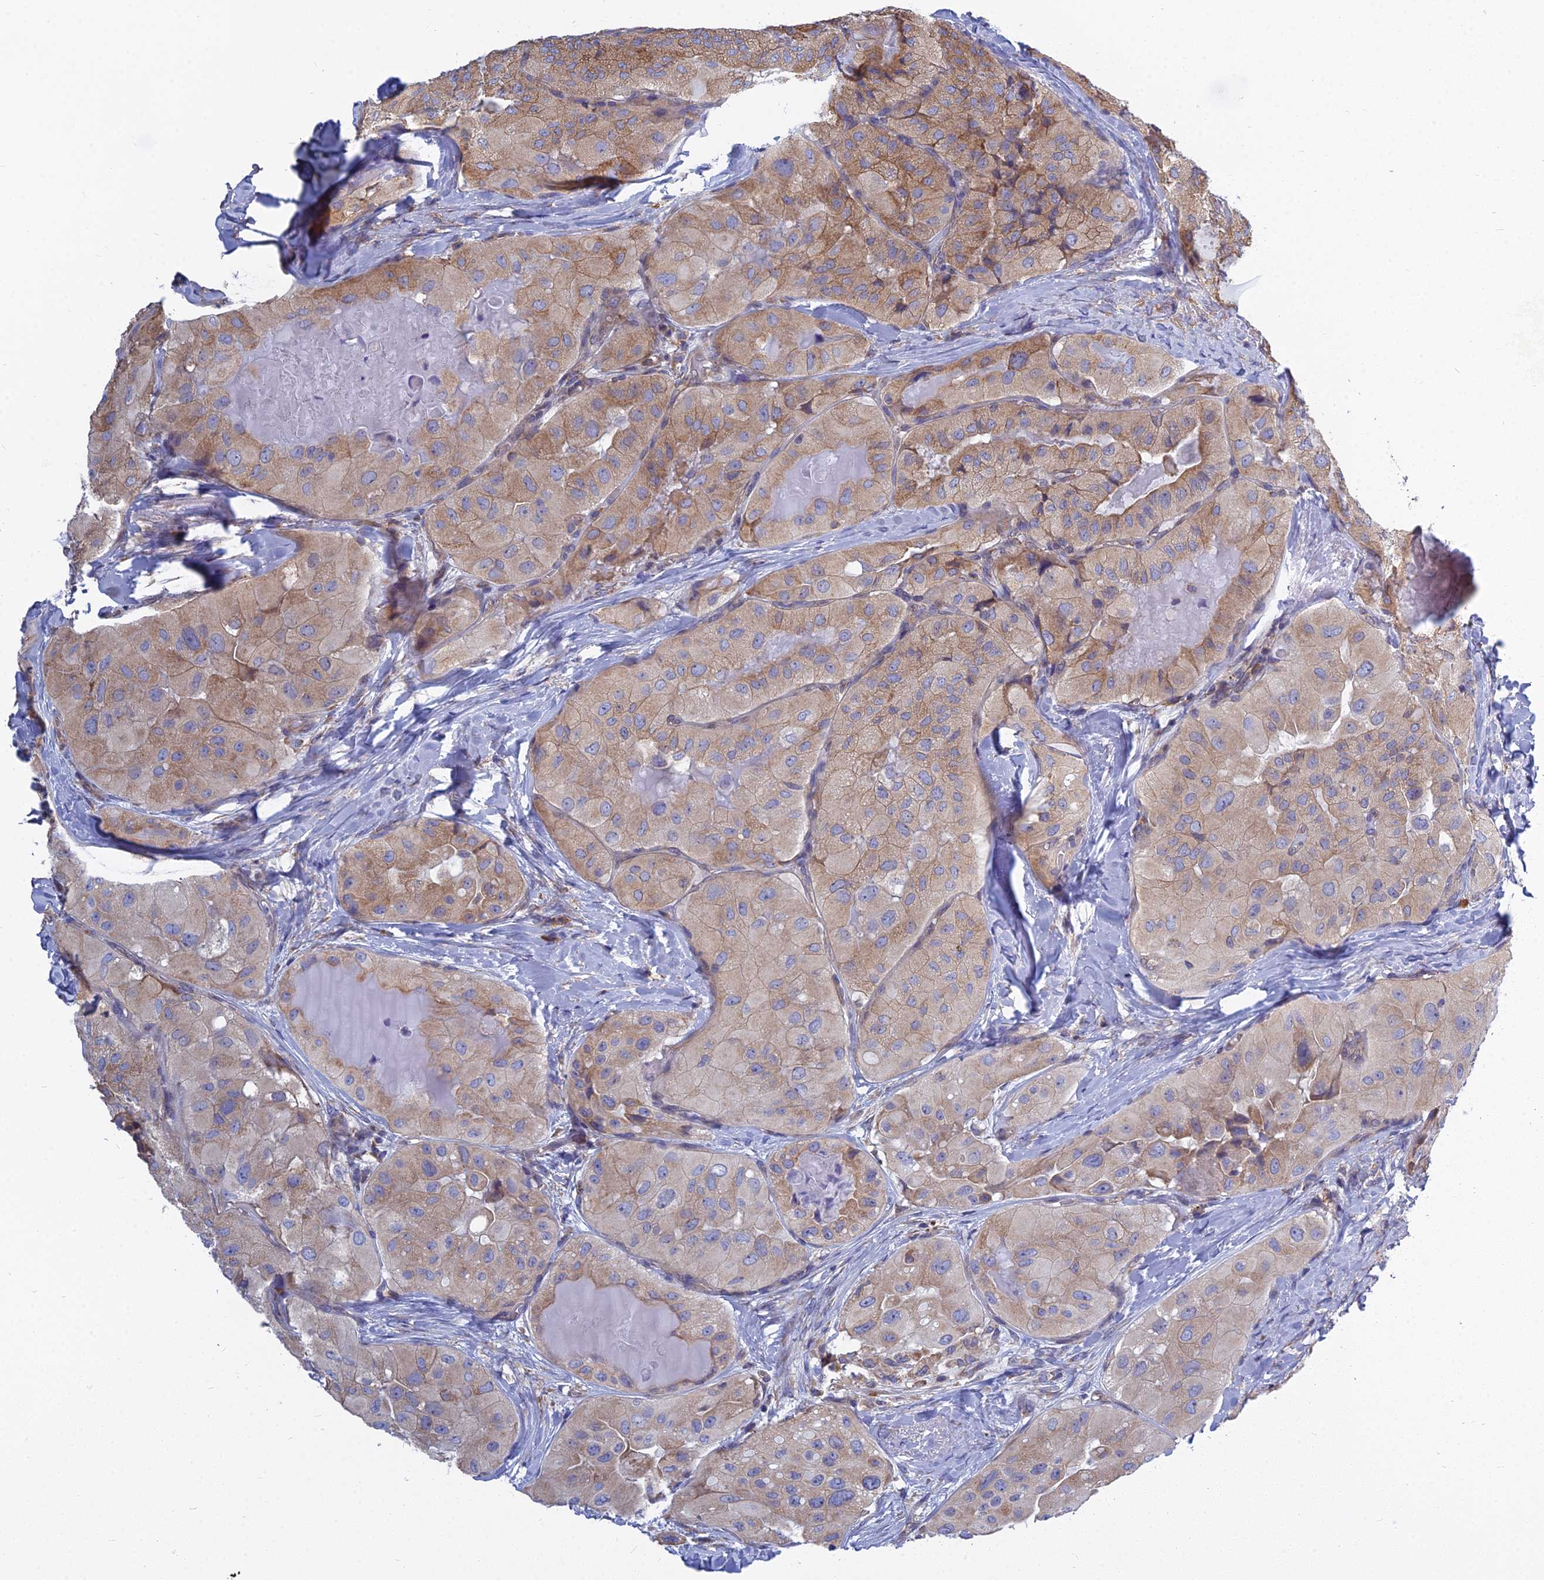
{"staining": {"intensity": "moderate", "quantity": "25%-75%", "location": "cytoplasmic/membranous"}, "tissue": "thyroid cancer", "cell_type": "Tumor cells", "image_type": "cancer", "snomed": [{"axis": "morphology", "description": "Normal tissue, NOS"}, {"axis": "morphology", "description": "Papillary adenocarcinoma, NOS"}, {"axis": "topography", "description": "Thyroid gland"}], "caption": "Protein staining of thyroid cancer (papillary adenocarcinoma) tissue demonstrates moderate cytoplasmic/membranous positivity in about 25%-75% of tumor cells. Nuclei are stained in blue.", "gene": "KIAA1143", "patient": {"sex": "female", "age": 59}}